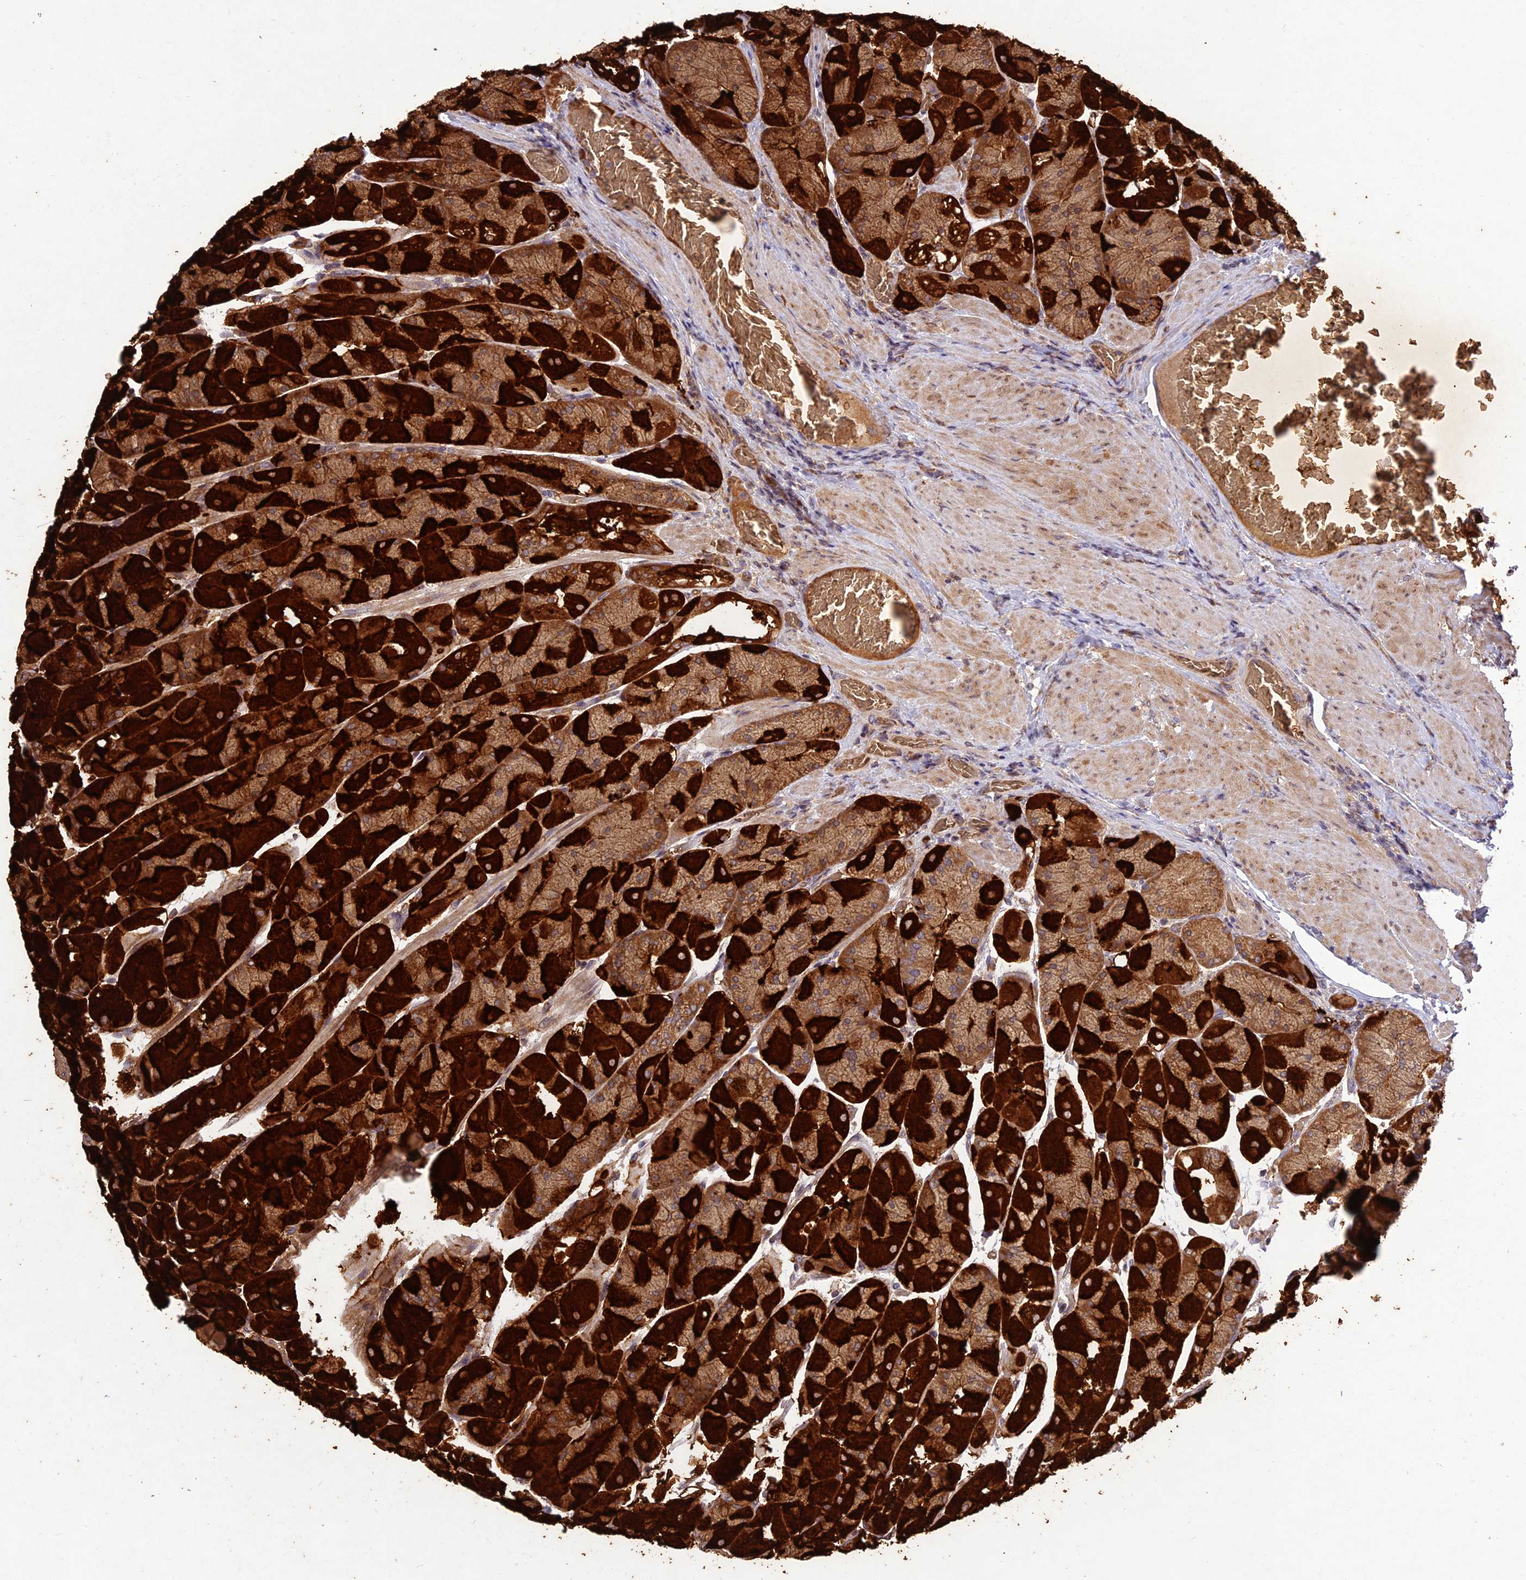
{"staining": {"intensity": "strong", "quantity": ">75%", "location": "cytoplasmic/membranous"}, "tissue": "stomach", "cell_type": "Glandular cells", "image_type": "normal", "snomed": [{"axis": "morphology", "description": "Normal tissue, NOS"}, {"axis": "topography", "description": "Stomach"}], "caption": "Immunohistochemical staining of normal human stomach displays strong cytoplasmic/membranous protein positivity in approximately >75% of glandular cells.", "gene": "PPP1R11", "patient": {"sex": "female", "age": 61}}